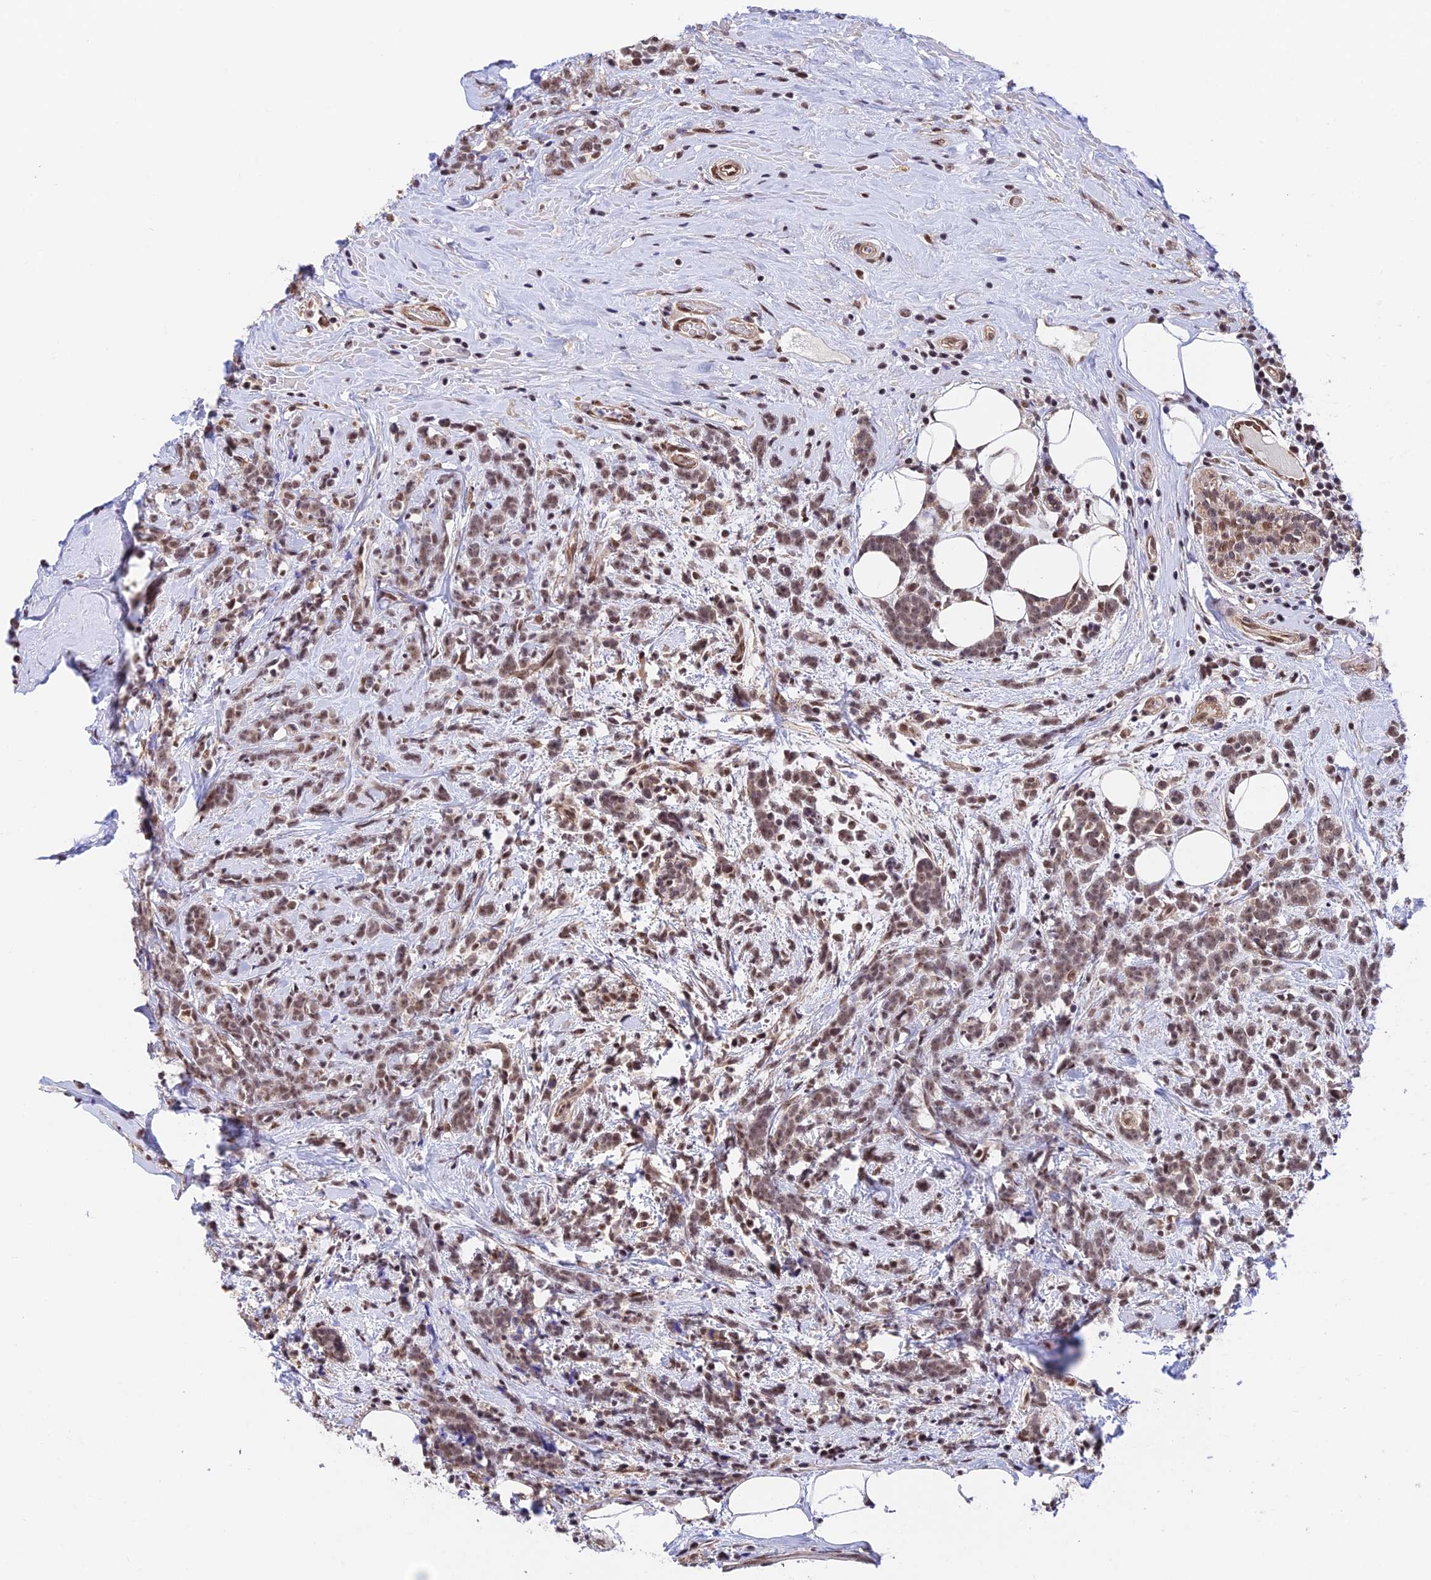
{"staining": {"intensity": "moderate", "quantity": ">75%", "location": "nuclear"}, "tissue": "breast cancer", "cell_type": "Tumor cells", "image_type": "cancer", "snomed": [{"axis": "morphology", "description": "Lobular carcinoma"}, {"axis": "topography", "description": "Breast"}], "caption": "Breast lobular carcinoma stained with a brown dye reveals moderate nuclear positive positivity in about >75% of tumor cells.", "gene": "RBM42", "patient": {"sex": "female", "age": 58}}